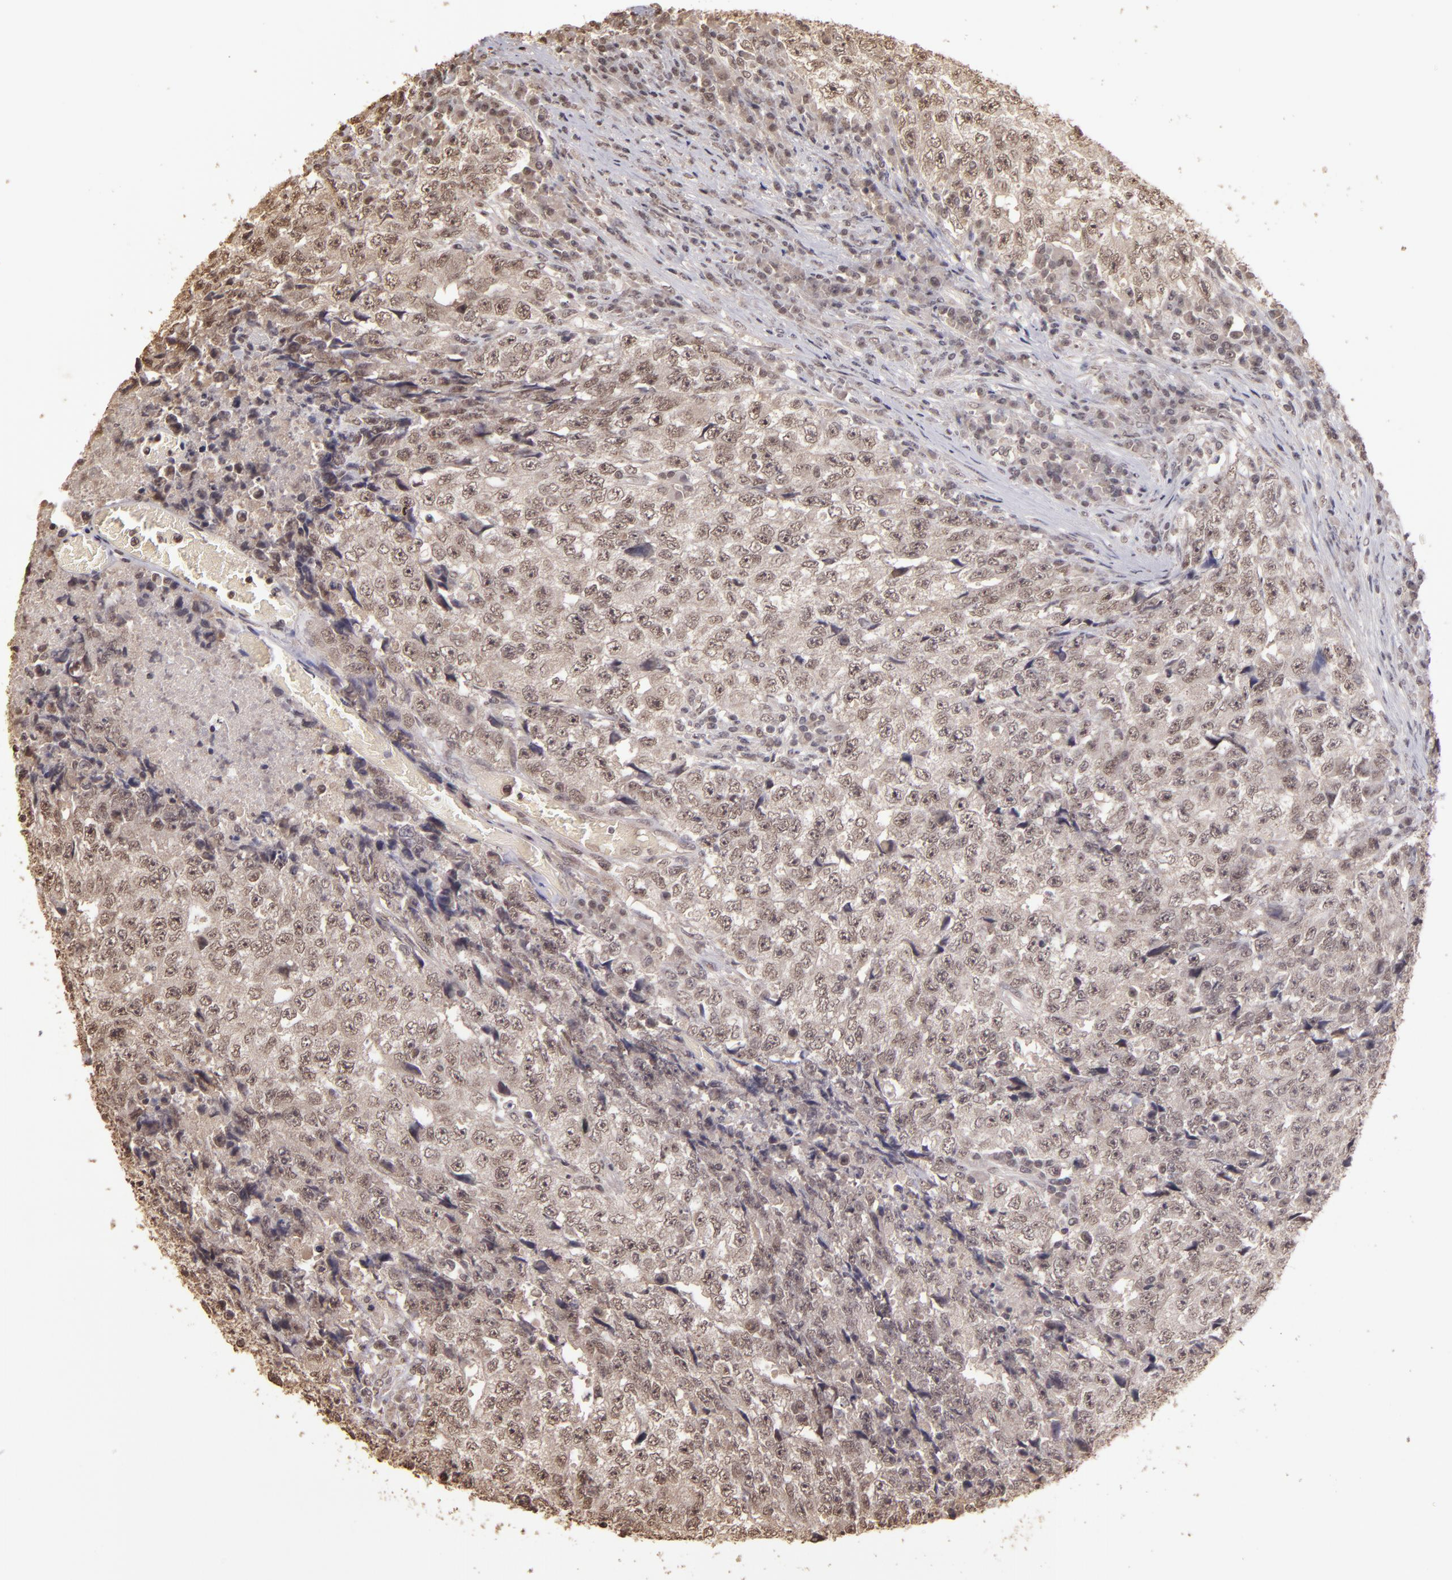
{"staining": {"intensity": "weak", "quantity": ">75%", "location": "cytoplasmic/membranous,nuclear"}, "tissue": "testis cancer", "cell_type": "Tumor cells", "image_type": "cancer", "snomed": [{"axis": "morphology", "description": "Necrosis, NOS"}, {"axis": "morphology", "description": "Carcinoma, Embryonal, NOS"}, {"axis": "topography", "description": "Testis"}], "caption": "A brown stain highlights weak cytoplasmic/membranous and nuclear expression of a protein in testis embryonal carcinoma tumor cells. (DAB (3,3'-diaminobenzidine) = brown stain, brightfield microscopy at high magnification).", "gene": "CUL1", "patient": {"sex": "male", "age": 19}}